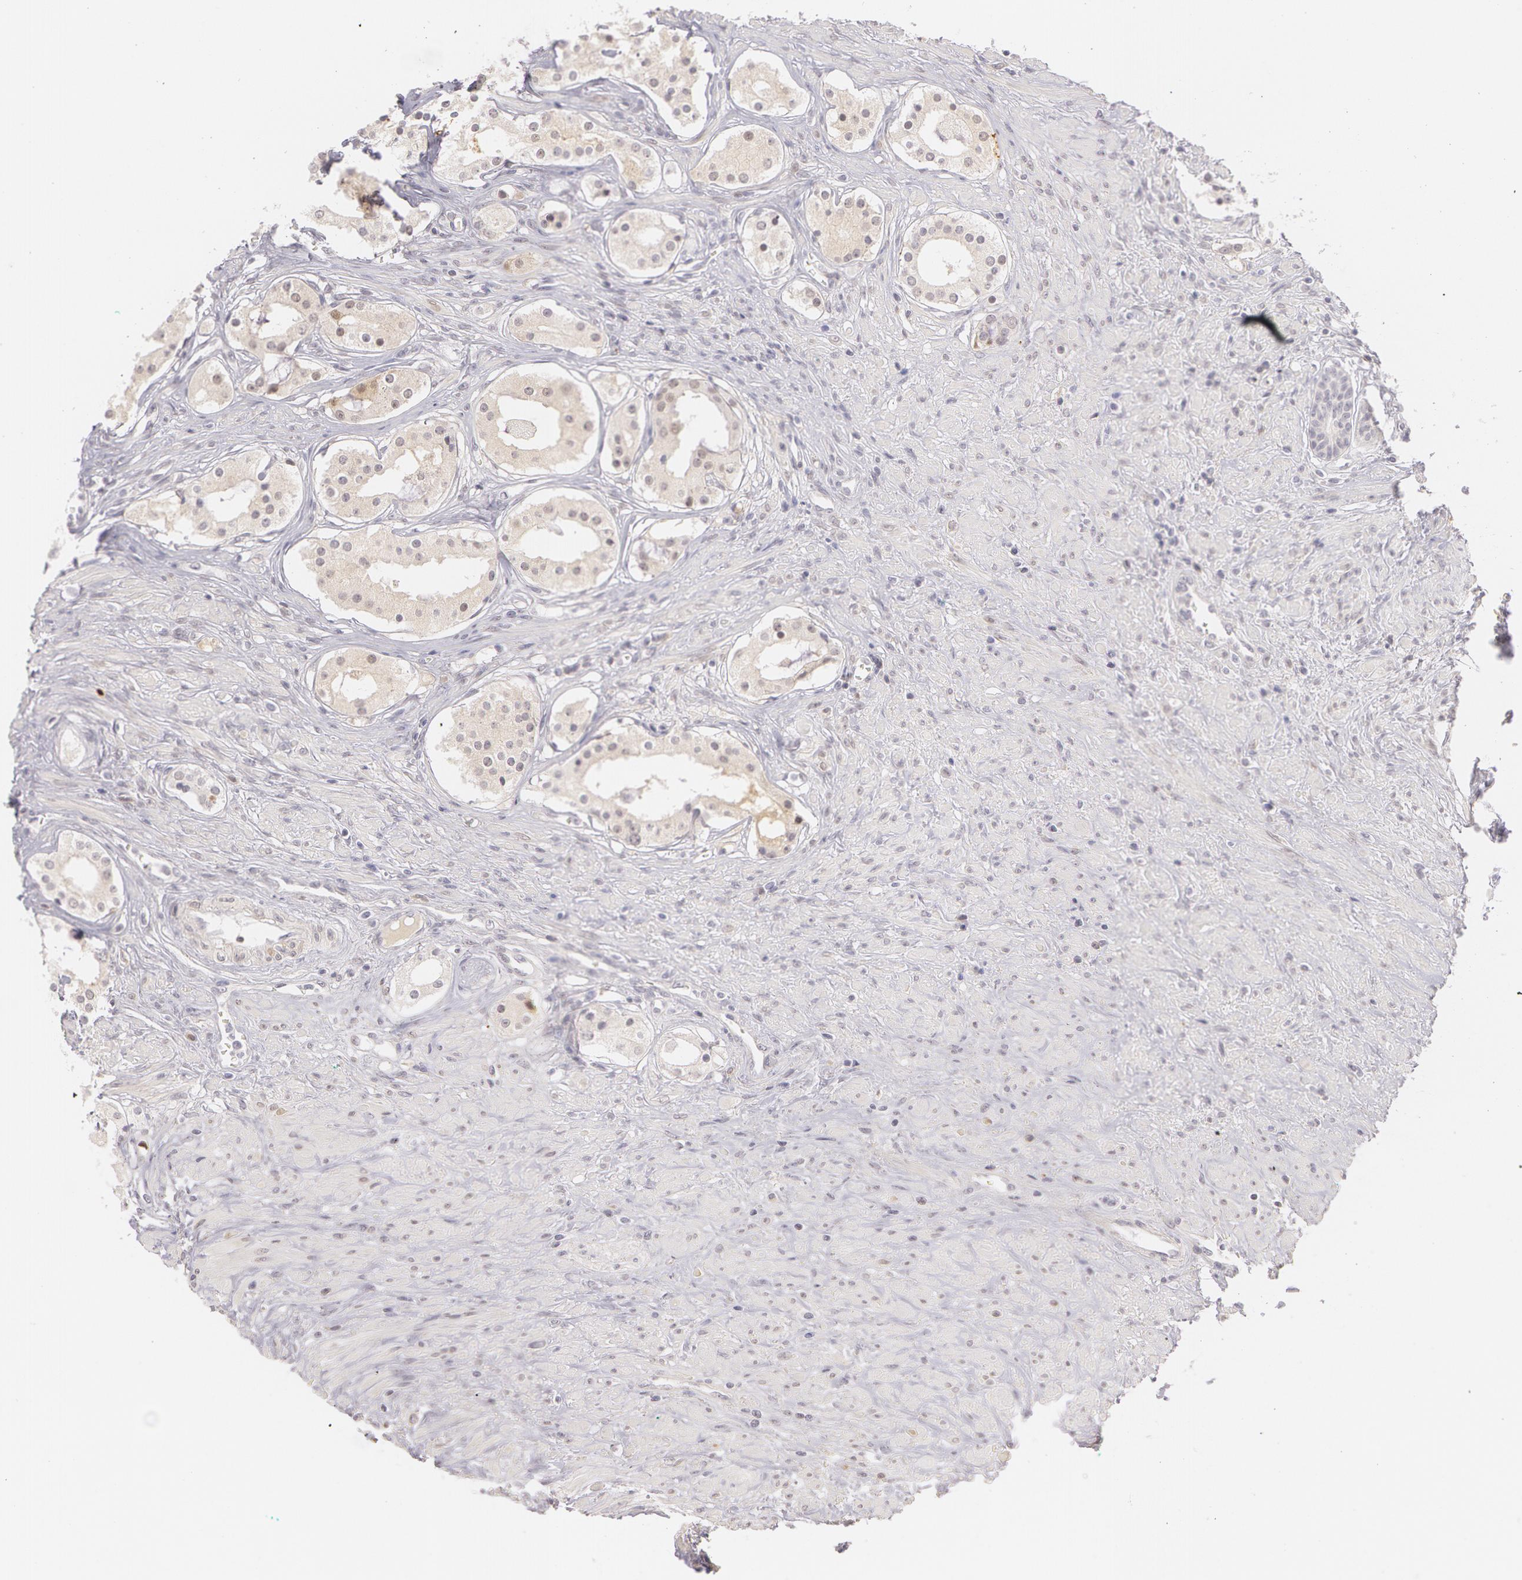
{"staining": {"intensity": "negative", "quantity": "none", "location": "none"}, "tissue": "prostate cancer", "cell_type": "Tumor cells", "image_type": "cancer", "snomed": [{"axis": "morphology", "description": "Adenocarcinoma, Medium grade"}, {"axis": "topography", "description": "Prostate"}], "caption": "Tumor cells show no significant staining in medium-grade adenocarcinoma (prostate). (DAB (3,3'-diaminobenzidine) immunohistochemistry (IHC) visualized using brightfield microscopy, high magnification).", "gene": "LBP", "patient": {"sex": "male", "age": 73}}